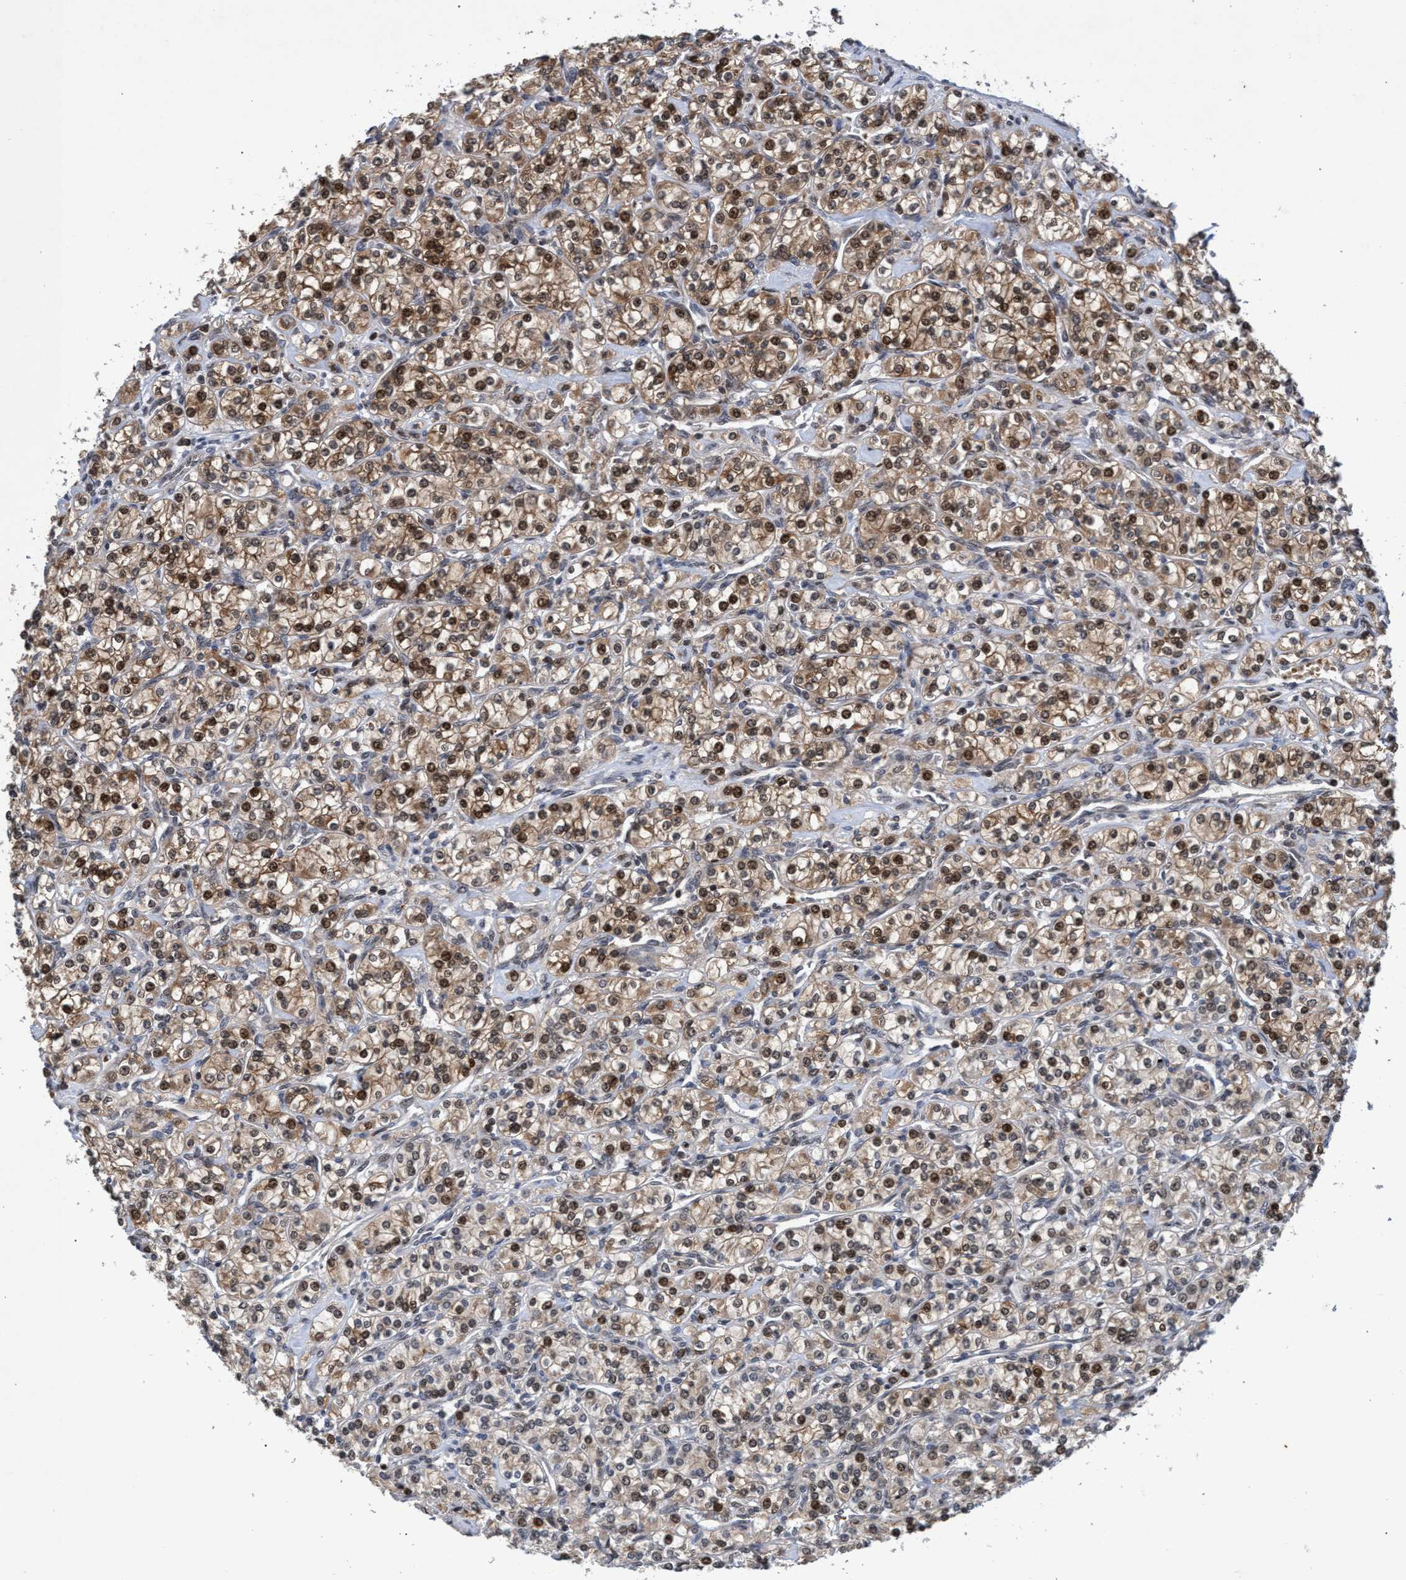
{"staining": {"intensity": "moderate", "quantity": ">75%", "location": "cytoplasmic/membranous,nuclear"}, "tissue": "renal cancer", "cell_type": "Tumor cells", "image_type": "cancer", "snomed": [{"axis": "morphology", "description": "Adenocarcinoma, NOS"}, {"axis": "topography", "description": "Kidney"}], "caption": "Tumor cells demonstrate medium levels of moderate cytoplasmic/membranous and nuclear staining in approximately >75% of cells in human renal cancer. The staining was performed using DAB to visualize the protein expression in brown, while the nuclei were stained in blue with hematoxylin (Magnification: 20x).", "gene": "GTF2F1", "patient": {"sex": "male", "age": 77}}